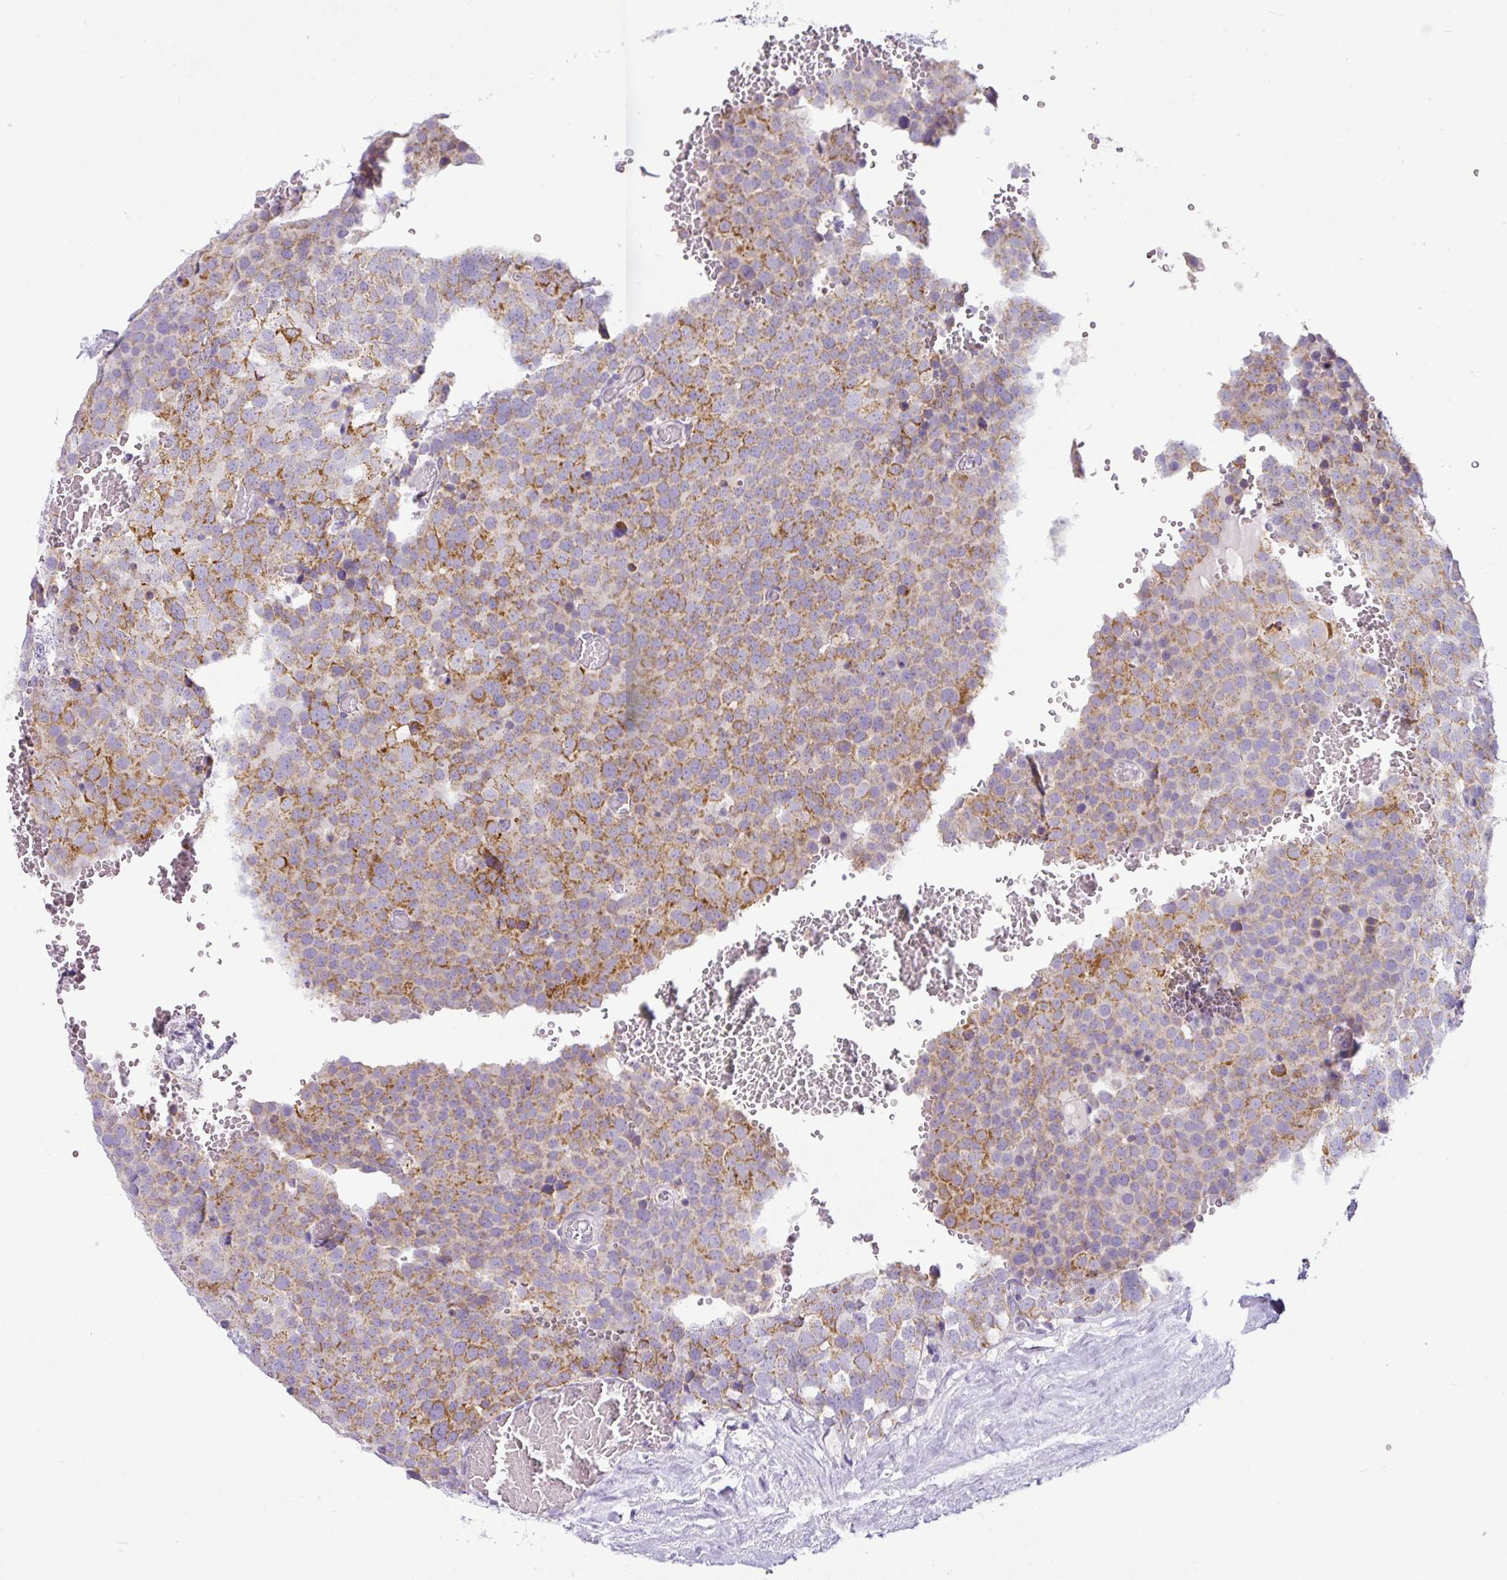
{"staining": {"intensity": "moderate", "quantity": ">75%", "location": "cytoplasmic/membranous"}, "tissue": "testis cancer", "cell_type": "Tumor cells", "image_type": "cancer", "snomed": [{"axis": "morphology", "description": "Seminoma, NOS"}, {"axis": "topography", "description": "Testis"}], "caption": "Tumor cells reveal medium levels of moderate cytoplasmic/membranous expression in approximately >75% of cells in human testis cancer (seminoma).", "gene": "HMCN2", "patient": {"sex": "male", "age": 71}}